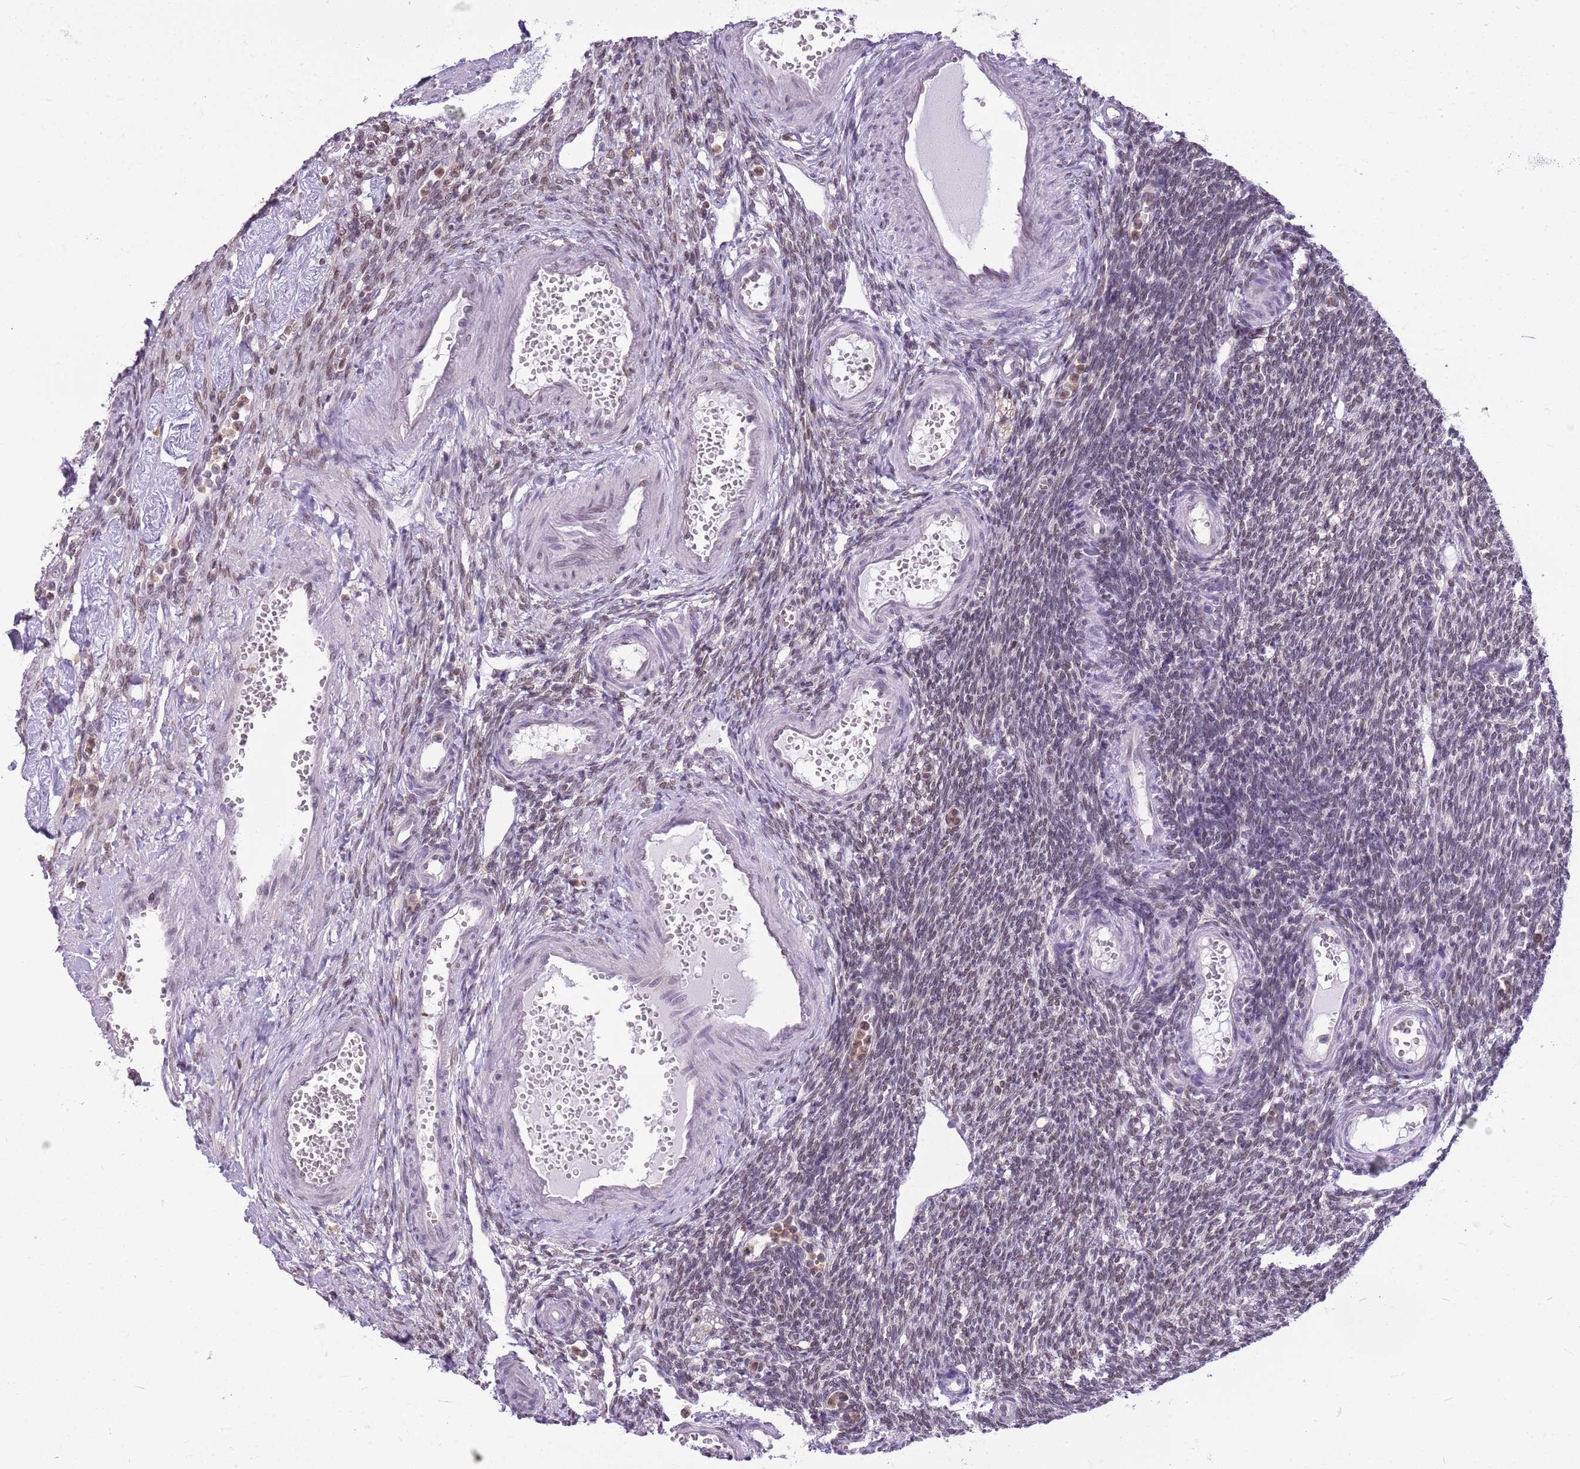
{"staining": {"intensity": "moderate", "quantity": "25%-75%", "location": "nuclear"}, "tissue": "ovary", "cell_type": "Ovarian stroma cells", "image_type": "normal", "snomed": [{"axis": "morphology", "description": "Normal tissue, NOS"}, {"axis": "morphology", "description": "Cyst, NOS"}, {"axis": "topography", "description": "Ovary"}], "caption": "Ovary stained with a protein marker reveals moderate staining in ovarian stroma cells.", "gene": "DHX32", "patient": {"sex": "female", "age": 33}}